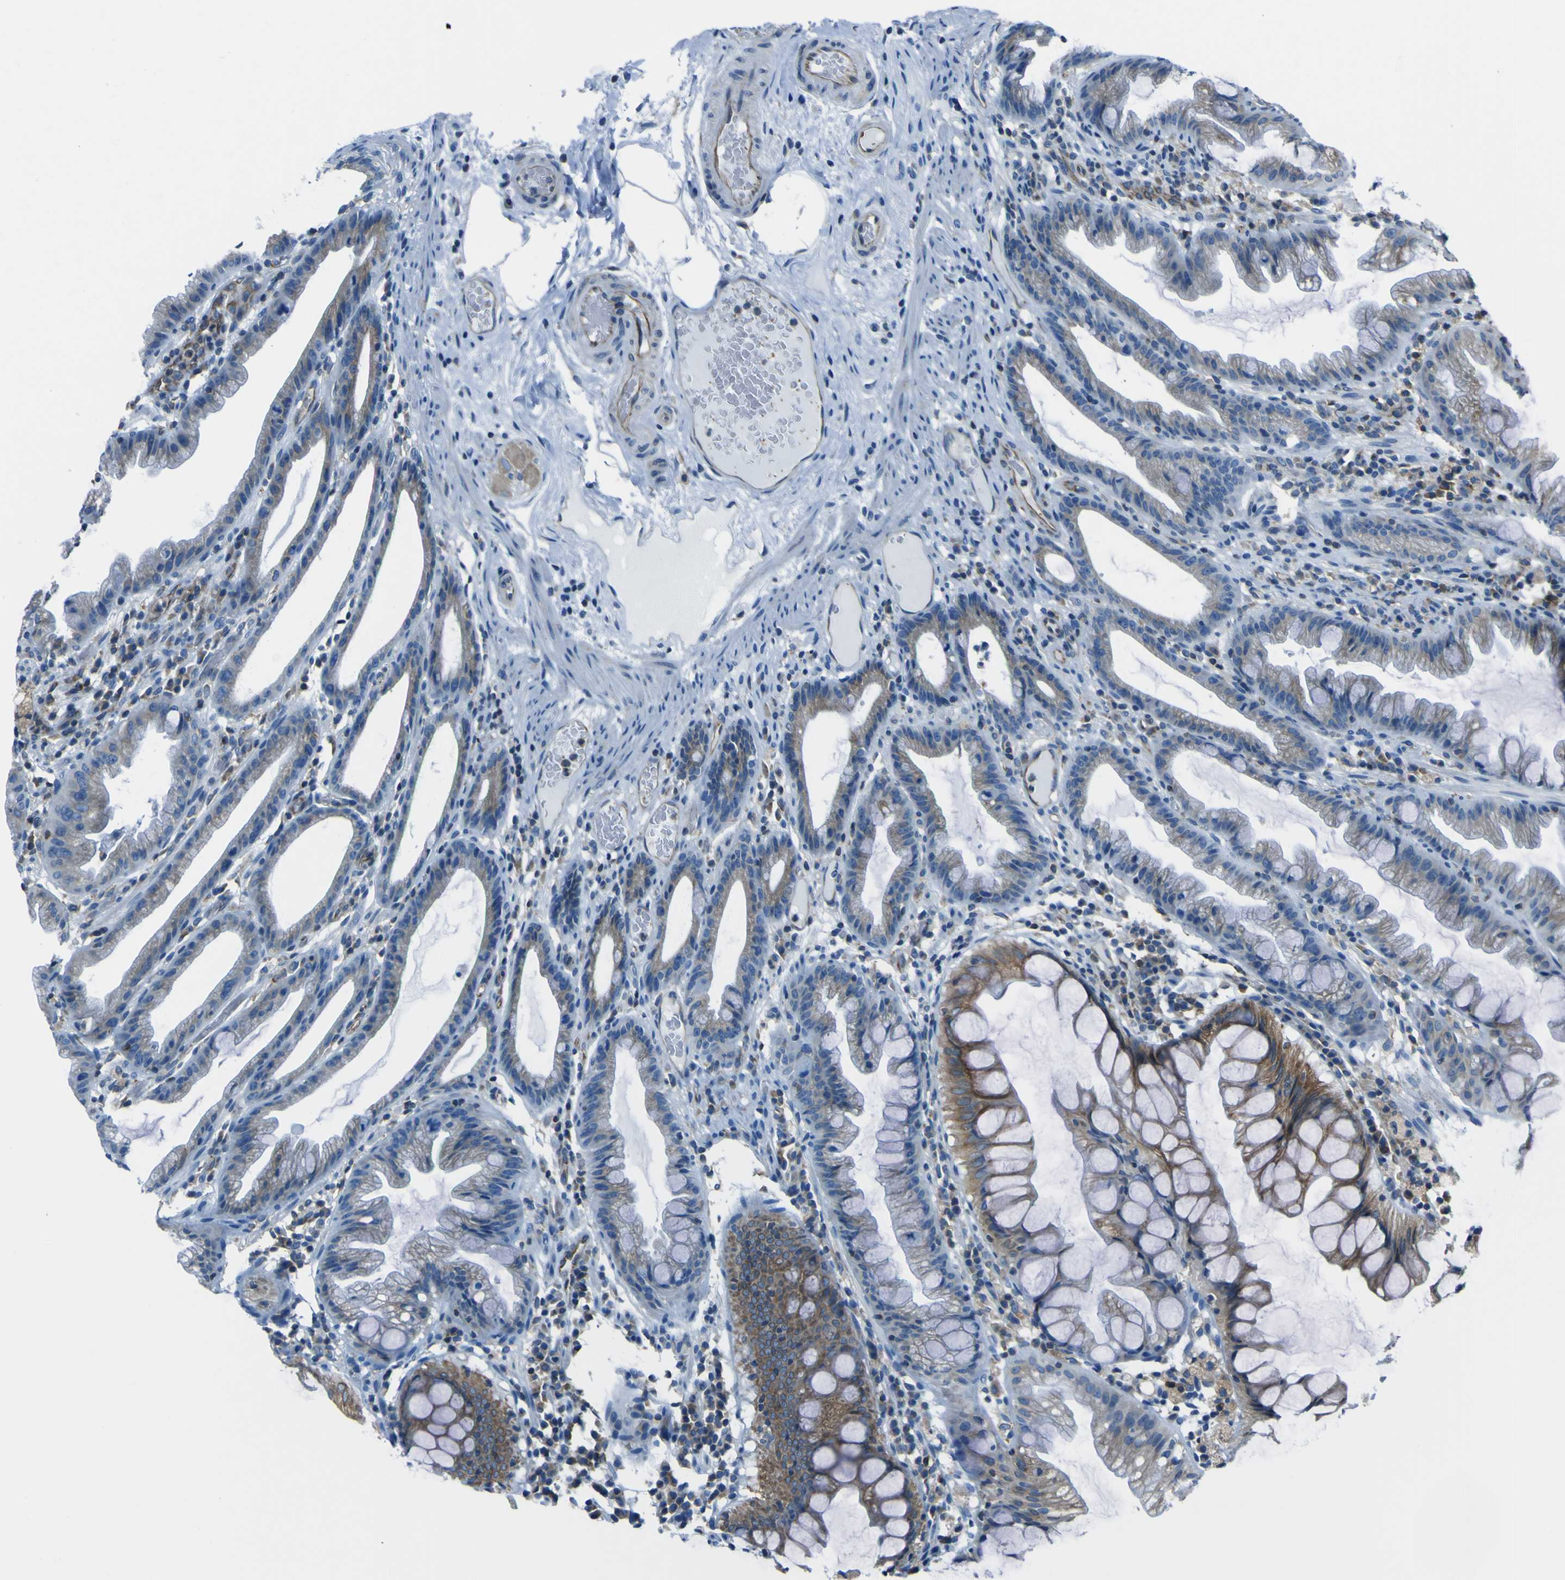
{"staining": {"intensity": "moderate", "quantity": "25%-75%", "location": "cytoplasmic/membranous"}, "tissue": "colon", "cell_type": "Endothelial cells", "image_type": "normal", "snomed": [{"axis": "morphology", "description": "Normal tissue, NOS"}, {"axis": "topography", "description": "Smooth muscle"}, {"axis": "topography", "description": "Colon"}], "caption": "An image of colon stained for a protein exhibits moderate cytoplasmic/membranous brown staining in endothelial cells. The protein of interest is shown in brown color, while the nuclei are stained blue.", "gene": "STIM1", "patient": {"sex": "male", "age": 67}}